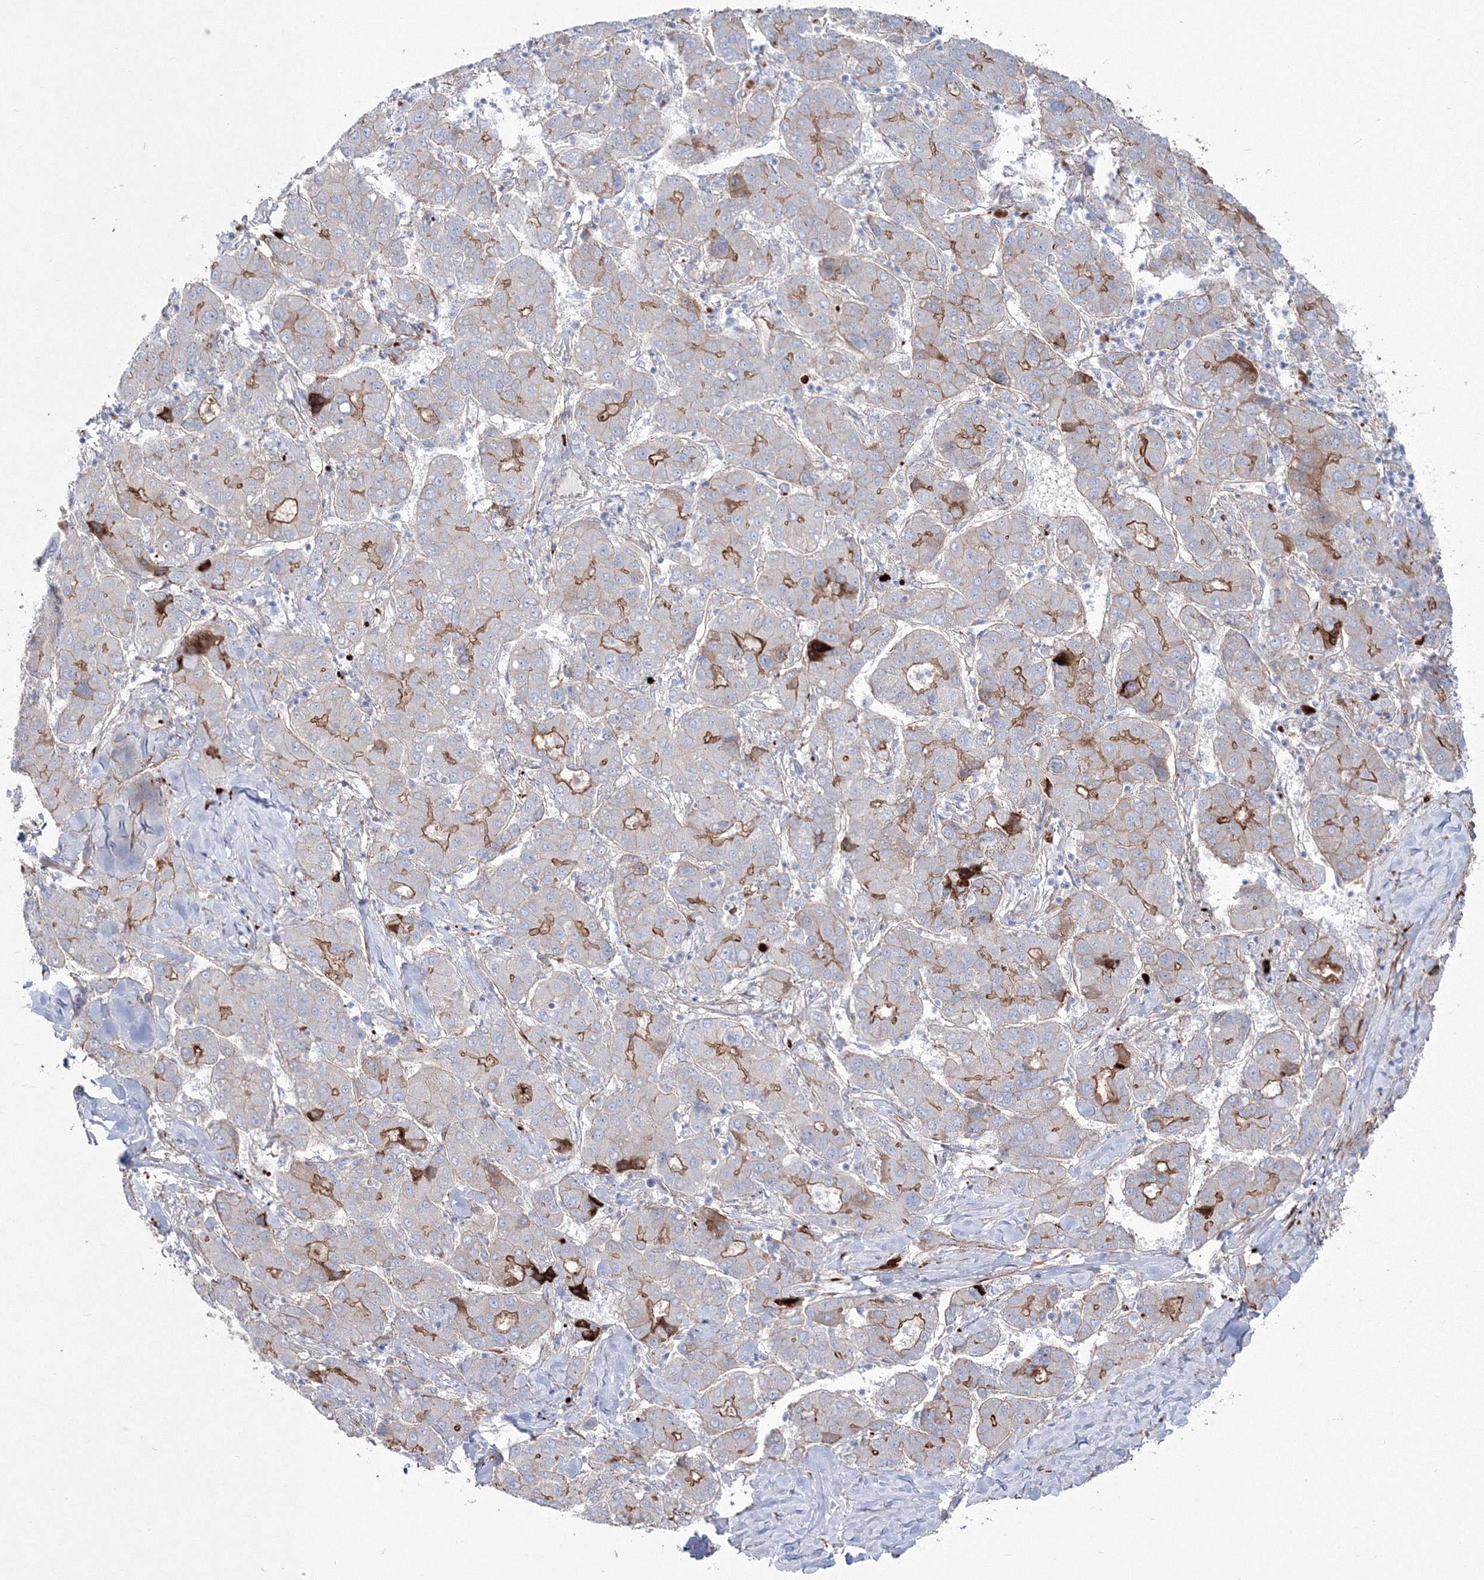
{"staining": {"intensity": "moderate", "quantity": "25%-75%", "location": "cytoplasmic/membranous"}, "tissue": "liver cancer", "cell_type": "Tumor cells", "image_type": "cancer", "snomed": [{"axis": "morphology", "description": "Carcinoma, Hepatocellular, NOS"}, {"axis": "topography", "description": "Liver"}], "caption": "Protein staining displays moderate cytoplasmic/membranous positivity in approximately 25%-75% of tumor cells in liver cancer. (IHC, brightfield microscopy, high magnification).", "gene": "HYAL2", "patient": {"sex": "male", "age": 65}}